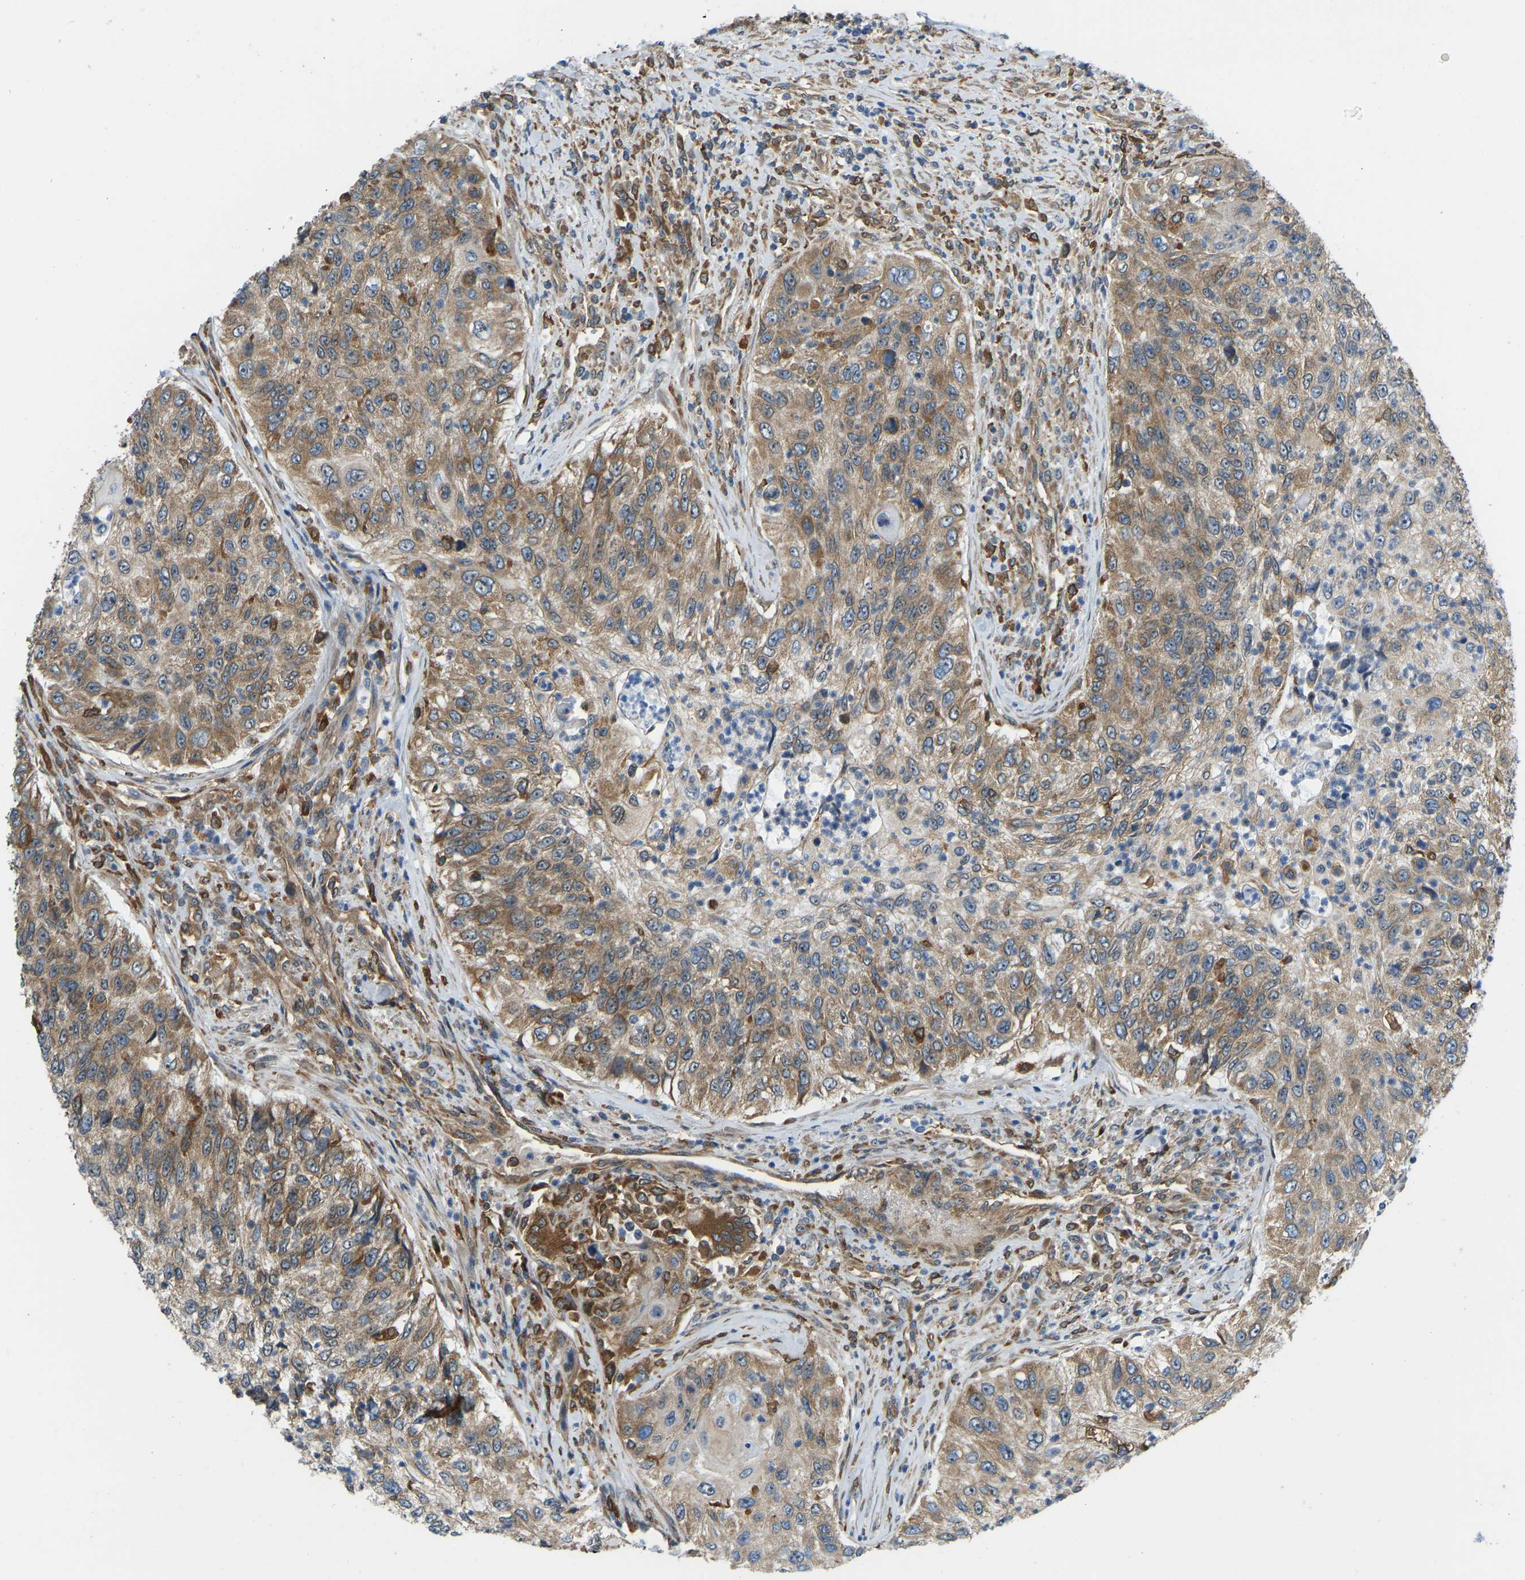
{"staining": {"intensity": "moderate", "quantity": ">75%", "location": "cytoplasmic/membranous"}, "tissue": "urothelial cancer", "cell_type": "Tumor cells", "image_type": "cancer", "snomed": [{"axis": "morphology", "description": "Urothelial carcinoma, High grade"}, {"axis": "topography", "description": "Urinary bladder"}], "caption": "The histopathology image displays staining of high-grade urothelial carcinoma, revealing moderate cytoplasmic/membranous protein positivity (brown color) within tumor cells.", "gene": "OS9", "patient": {"sex": "female", "age": 60}}